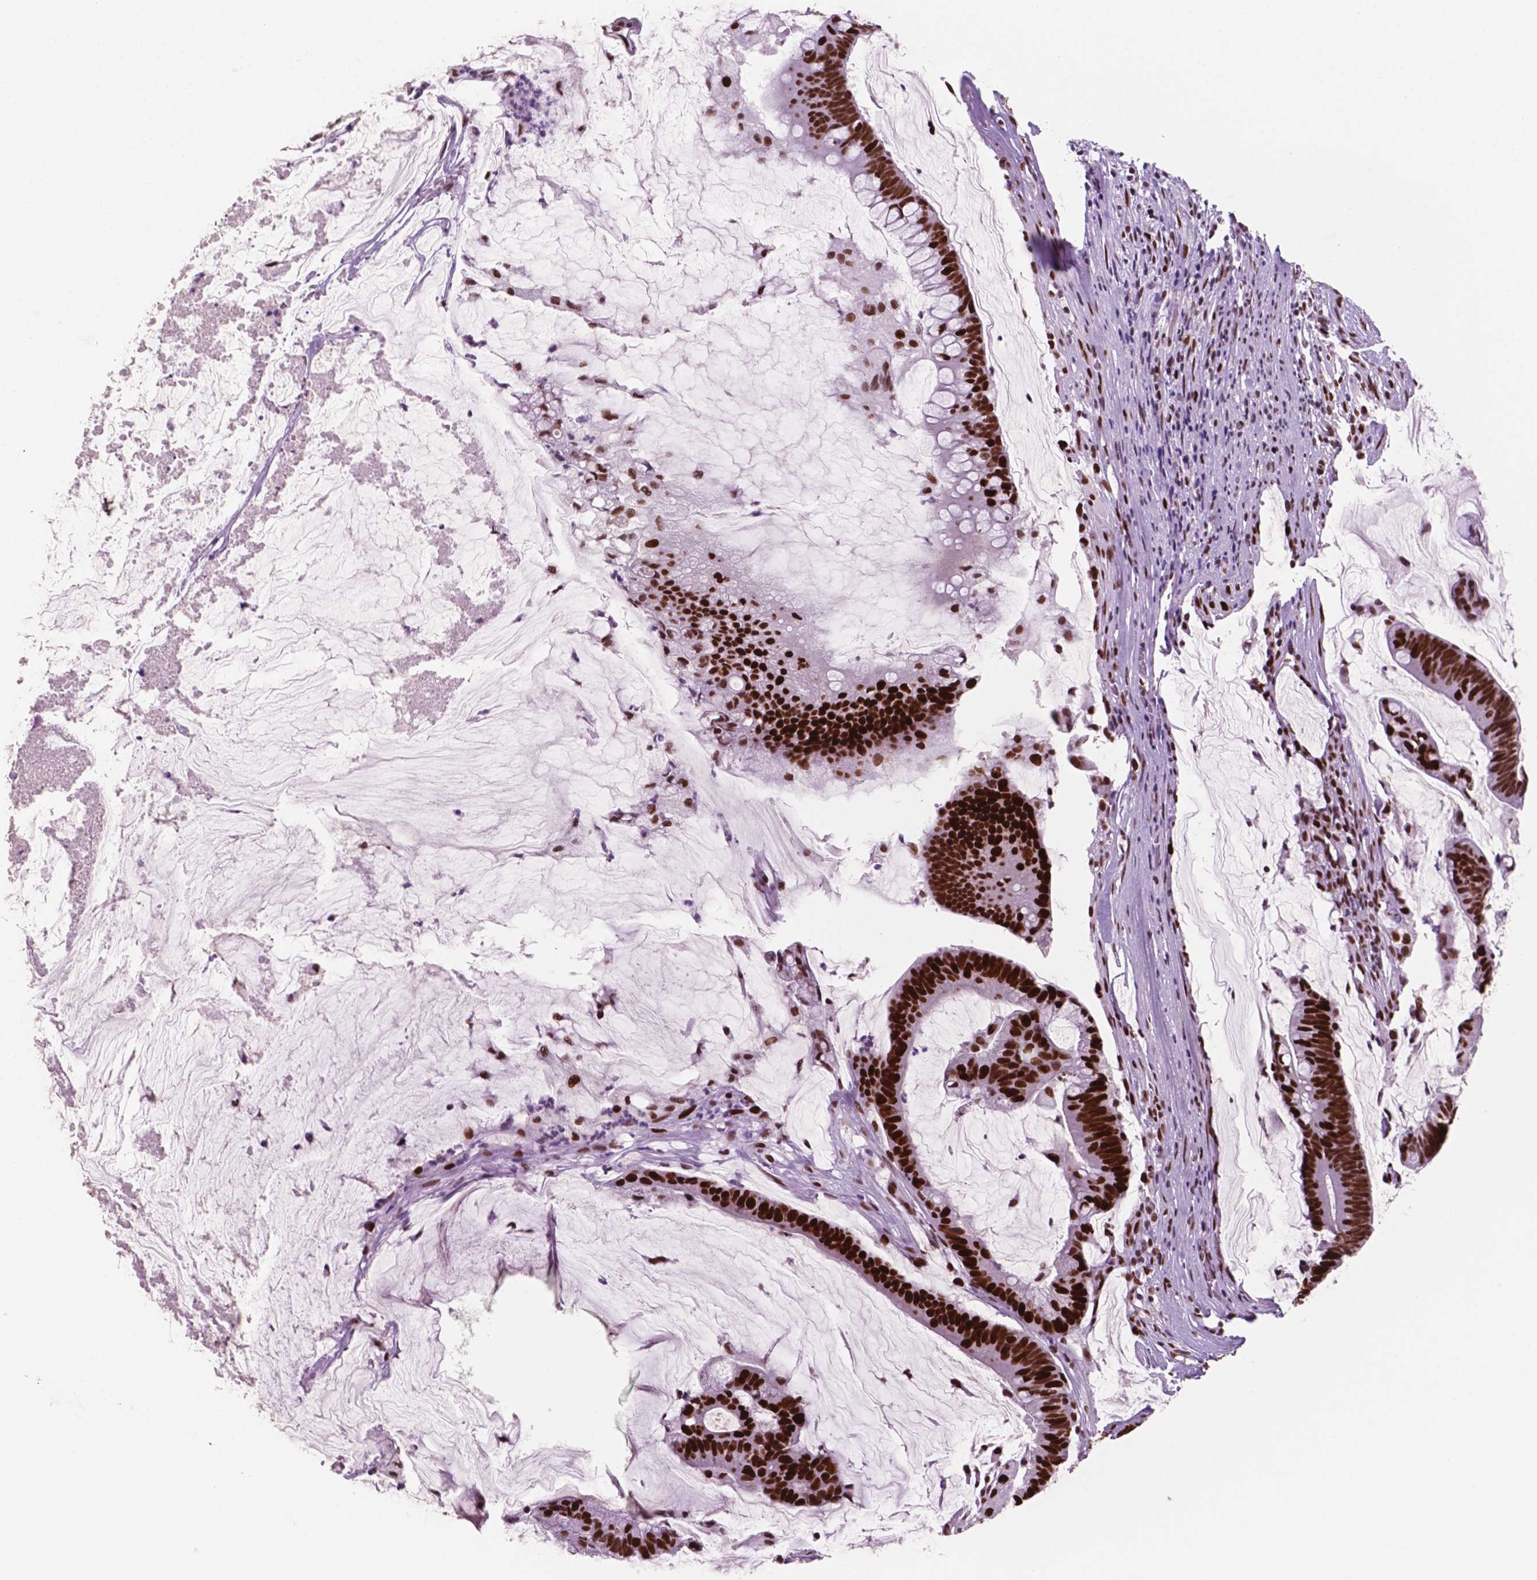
{"staining": {"intensity": "strong", "quantity": ">75%", "location": "nuclear"}, "tissue": "colorectal cancer", "cell_type": "Tumor cells", "image_type": "cancer", "snomed": [{"axis": "morphology", "description": "Adenocarcinoma, NOS"}, {"axis": "topography", "description": "Colon"}], "caption": "Immunohistochemistry photomicrograph of neoplastic tissue: colorectal adenocarcinoma stained using immunohistochemistry demonstrates high levels of strong protein expression localized specifically in the nuclear of tumor cells, appearing as a nuclear brown color.", "gene": "MSH6", "patient": {"sex": "male", "age": 62}}